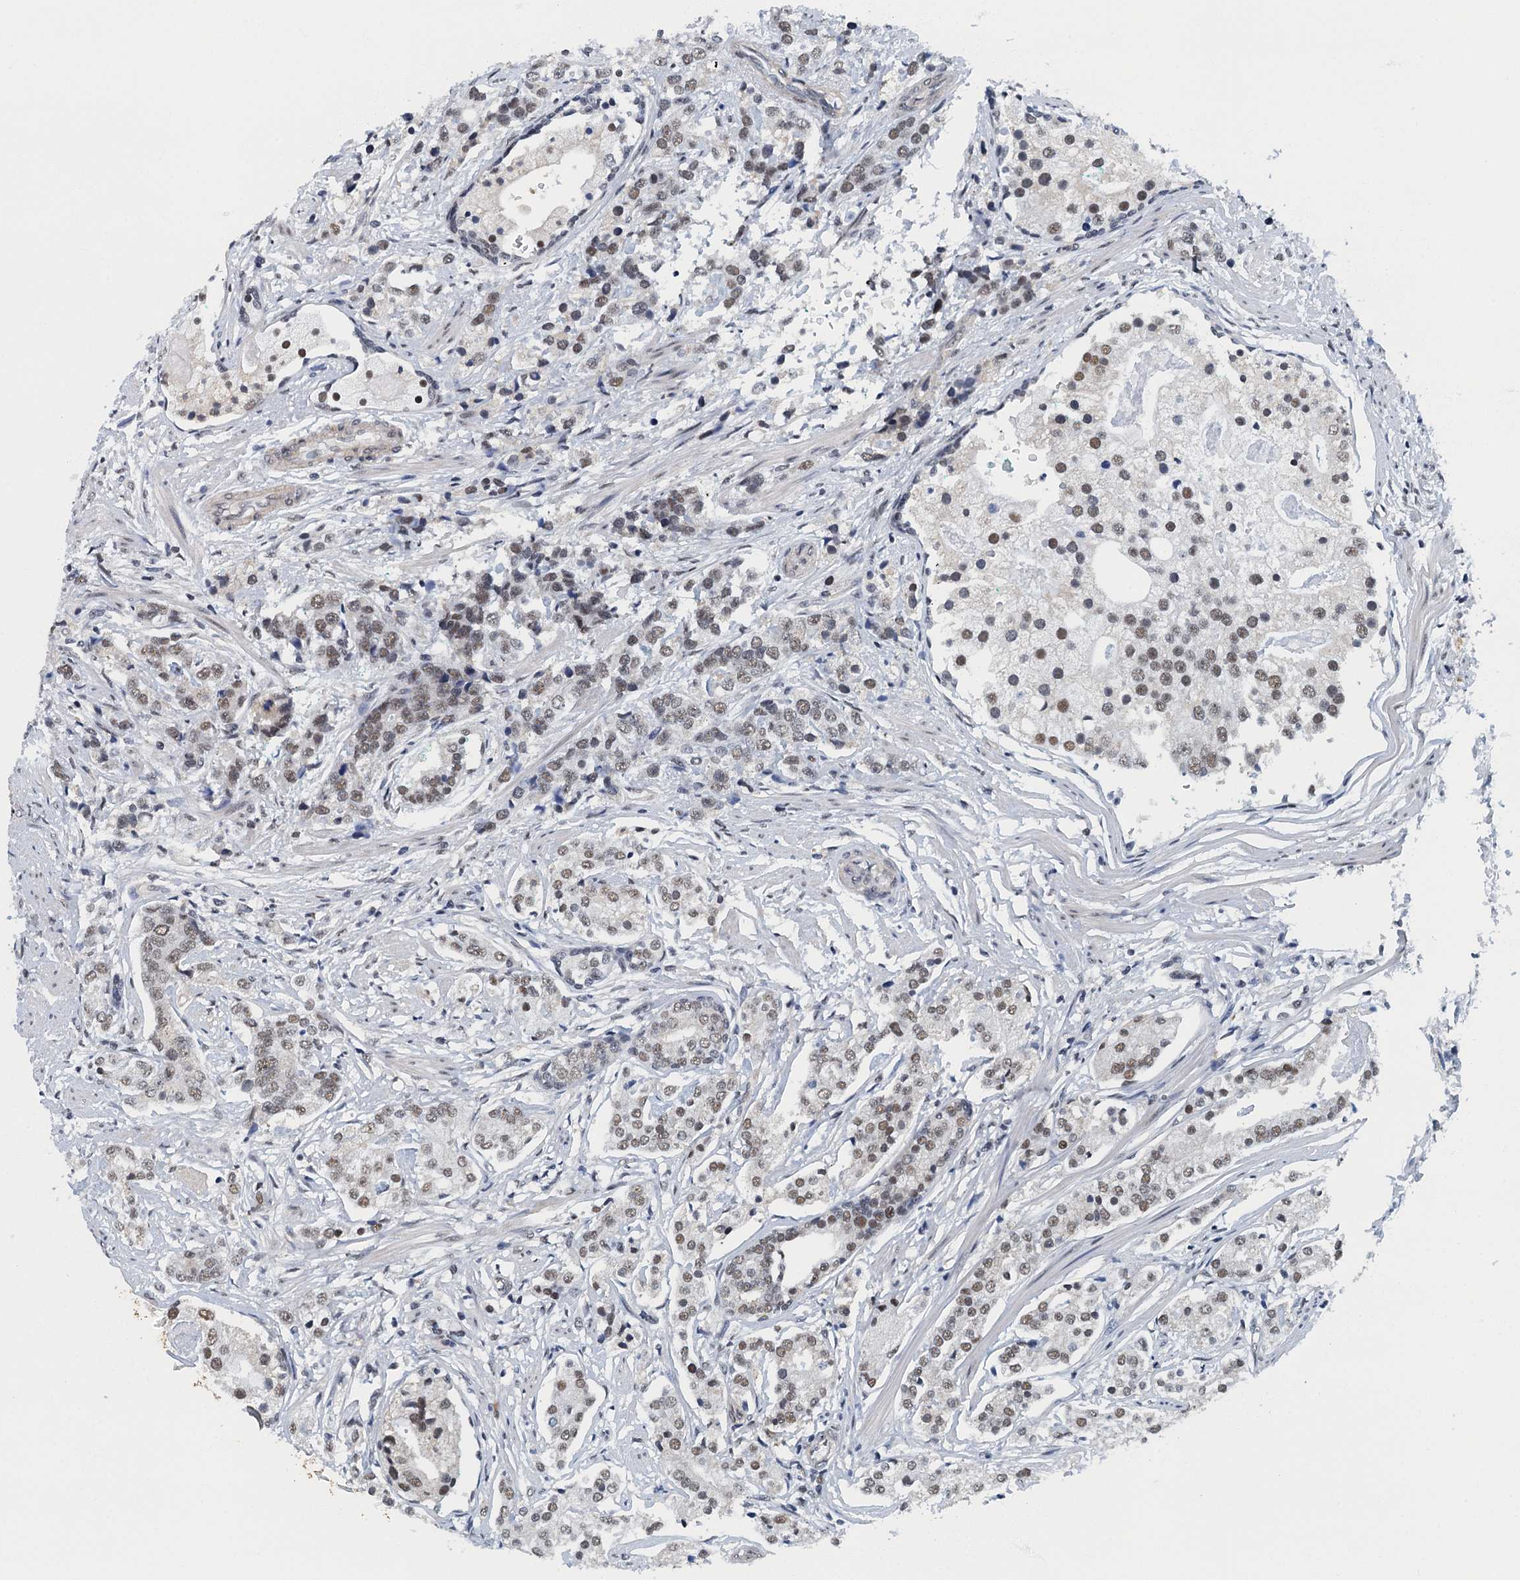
{"staining": {"intensity": "weak", "quantity": ">75%", "location": "nuclear"}, "tissue": "prostate cancer", "cell_type": "Tumor cells", "image_type": "cancer", "snomed": [{"axis": "morphology", "description": "Adenocarcinoma, High grade"}, {"axis": "topography", "description": "Prostate"}], "caption": "Immunohistochemical staining of high-grade adenocarcinoma (prostate) exhibits weak nuclear protein staining in approximately >75% of tumor cells.", "gene": "GADL1", "patient": {"sex": "male", "age": 69}}